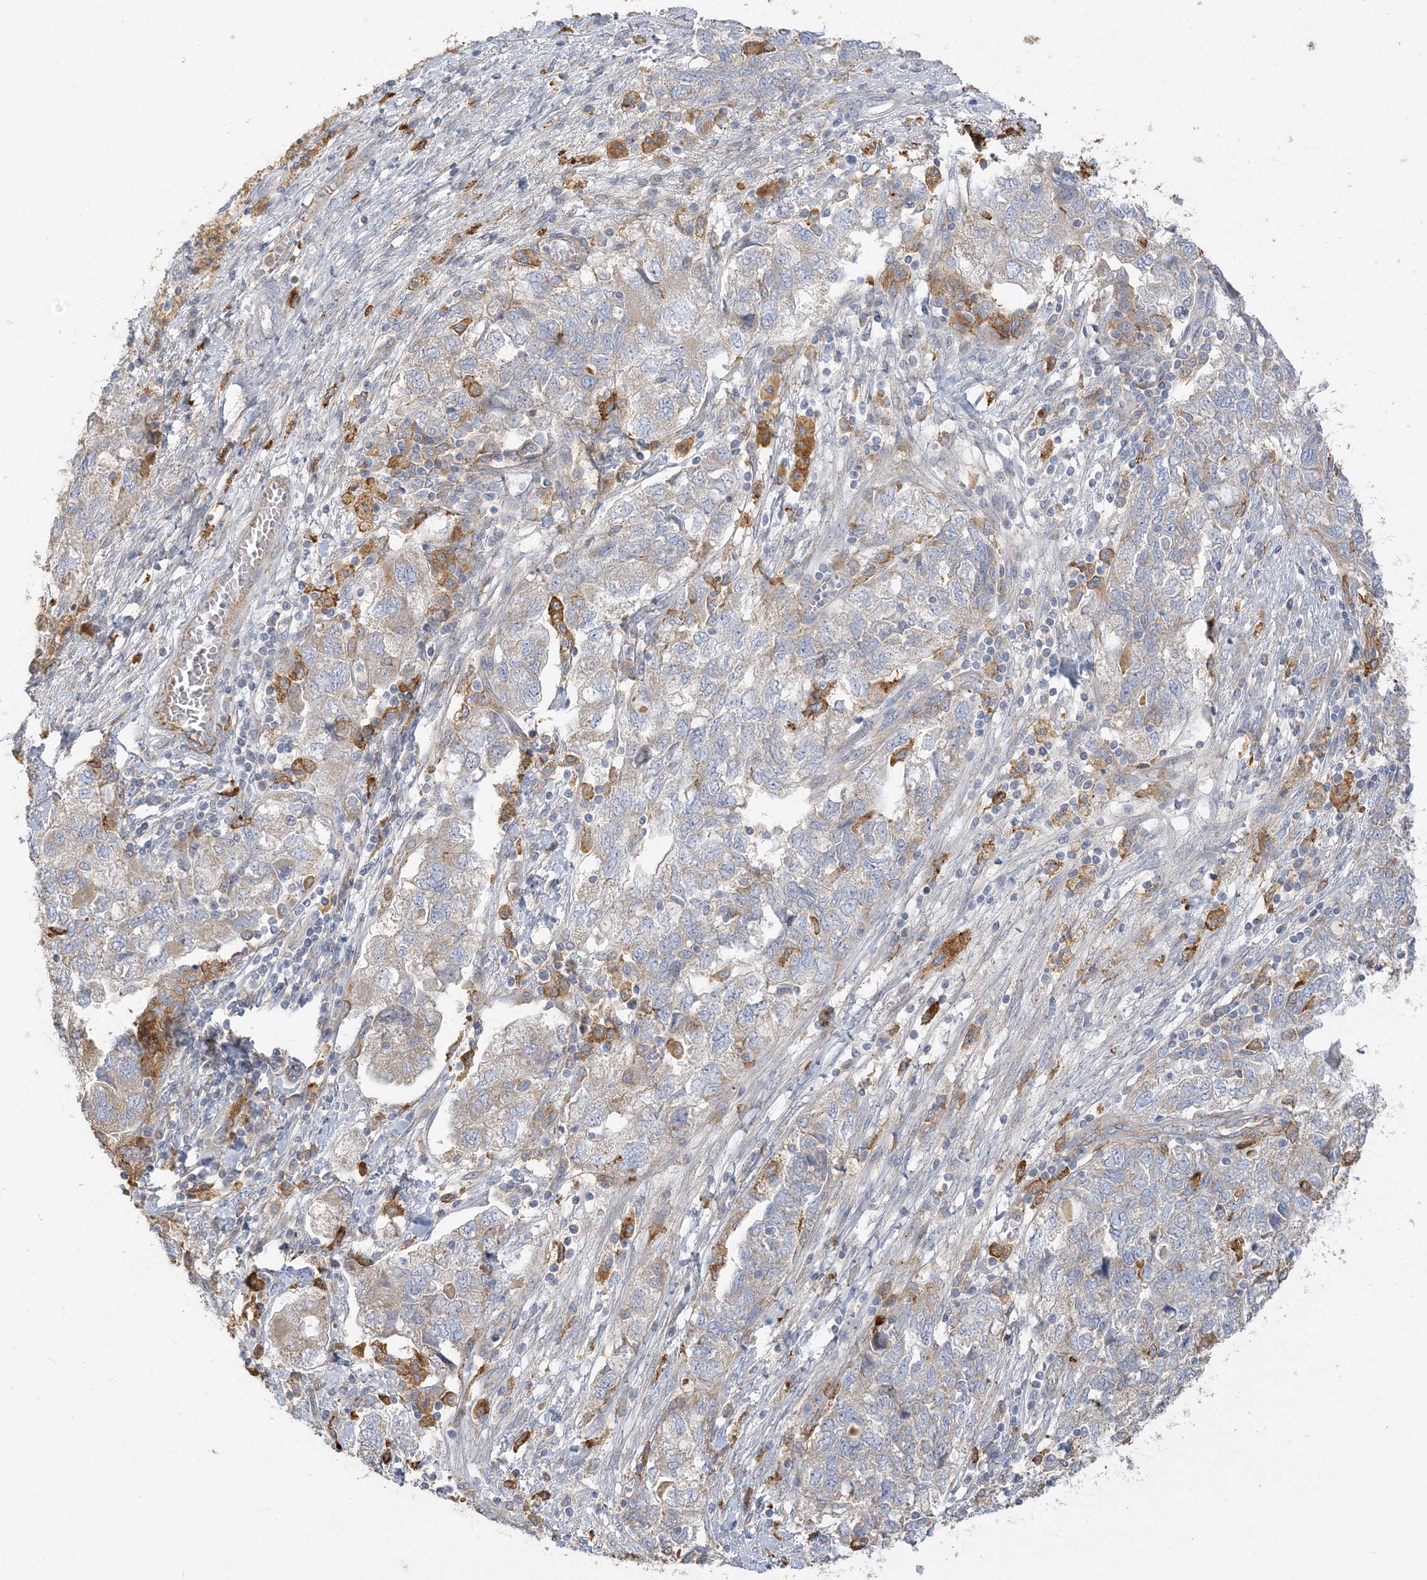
{"staining": {"intensity": "weak", "quantity": "<25%", "location": "cytoplasmic/membranous"}, "tissue": "ovarian cancer", "cell_type": "Tumor cells", "image_type": "cancer", "snomed": [{"axis": "morphology", "description": "Carcinoma, NOS"}, {"axis": "morphology", "description": "Cystadenocarcinoma, serous, NOS"}, {"axis": "topography", "description": "Ovary"}], "caption": "Immunohistochemistry (IHC) micrograph of neoplastic tissue: ovarian cancer (carcinoma) stained with DAB (3,3'-diaminobenzidine) exhibits no significant protein staining in tumor cells.", "gene": "PEAR1", "patient": {"sex": "female", "age": 69}}